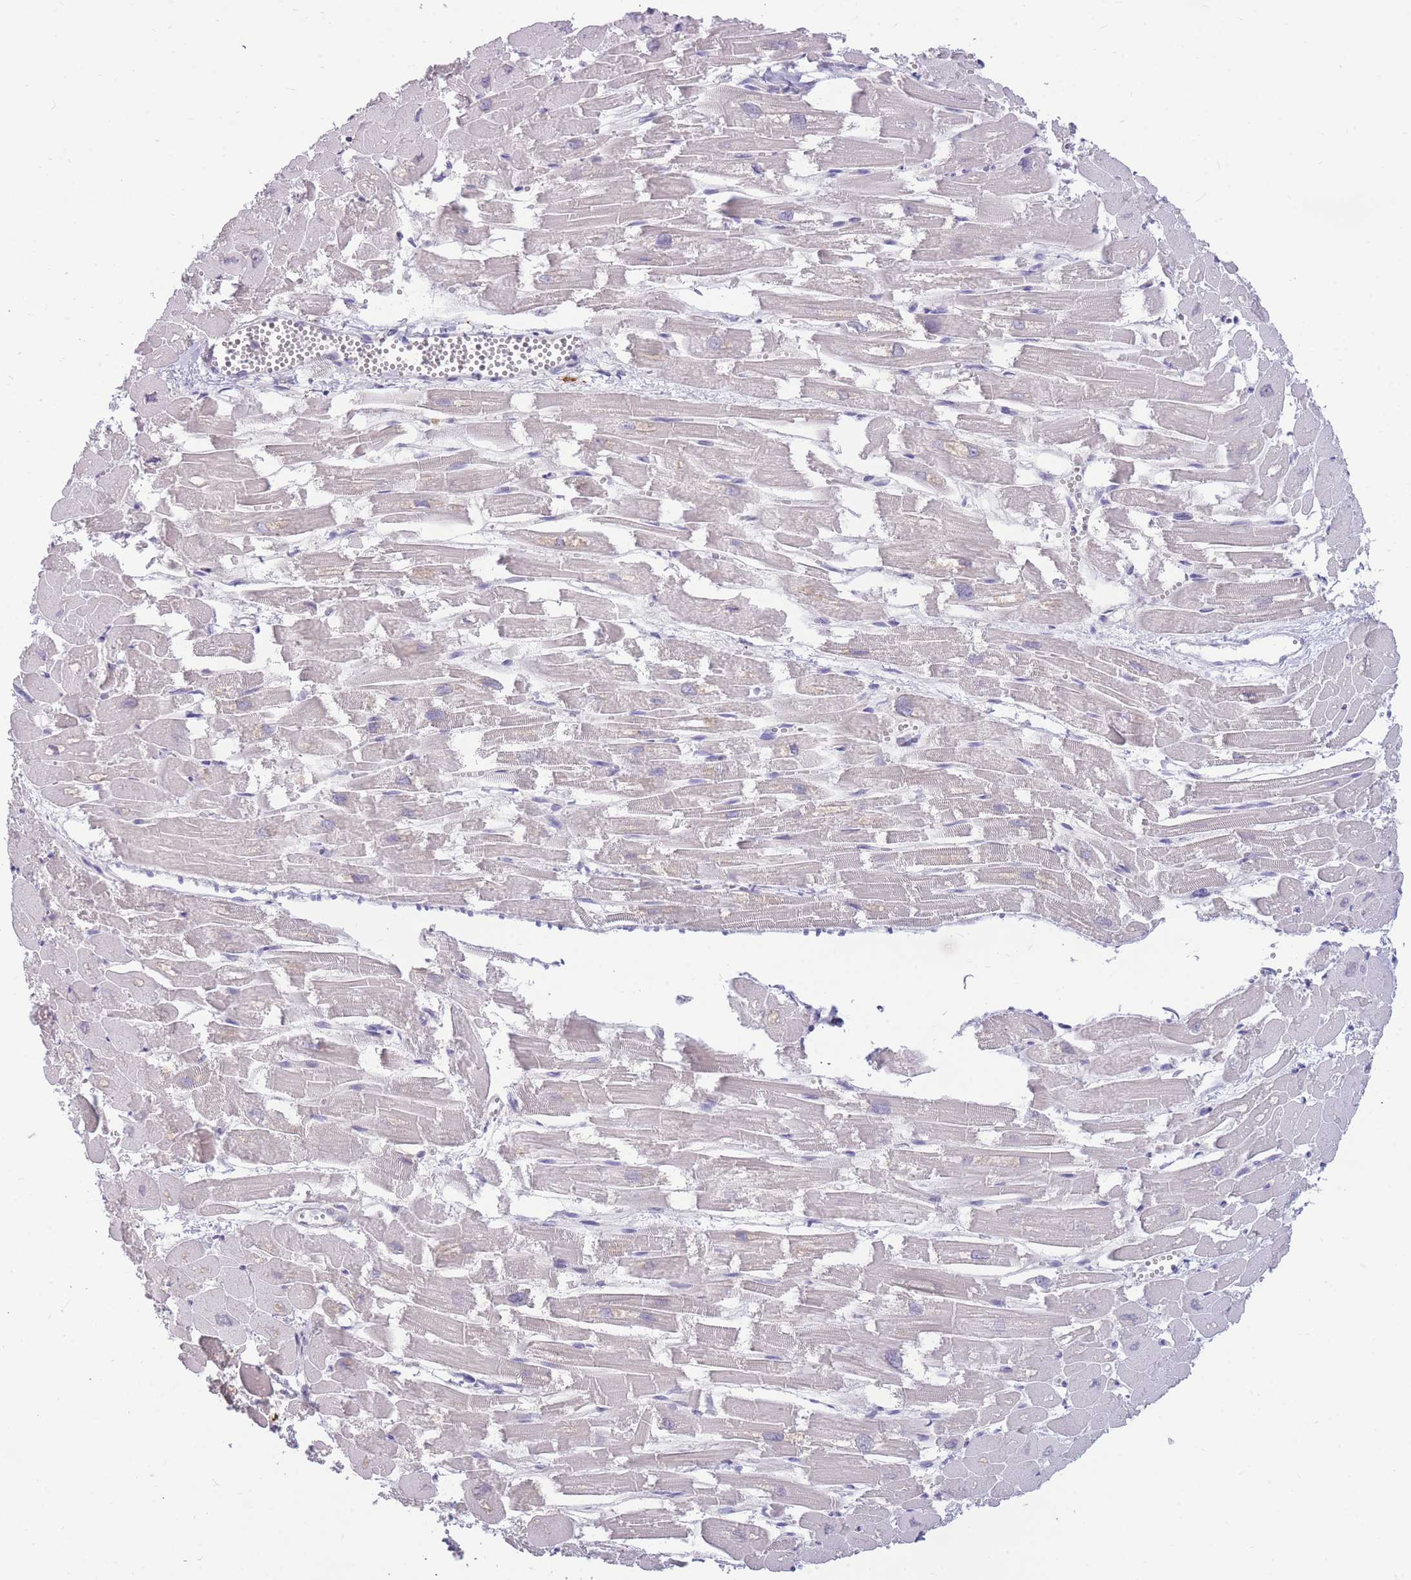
{"staining": {"intensity": "negative", "quantity": "none", "location": "none"}, "tissue": "heart muscle", "cell_type": "Cardiomyocytes", "image_type": "normal", "snomed": [{"axis": "morphology", "description": "Normal tissue, NOS"}, {"axis": "topography", "description": "Heart"}], "caption": "Normal heart muscle was stained to show a protein in brown. There is no significant staining in cardiomyocytes. The staining was performed using DAB (3,3'-diaminobenzidine) to visualize the protein expression in brown, while the nuclei were stained in blue with hematoxylin (Magnification: 20x).", "gene": "TPSD1", "patient": {"sex": "male", "age": 54}}